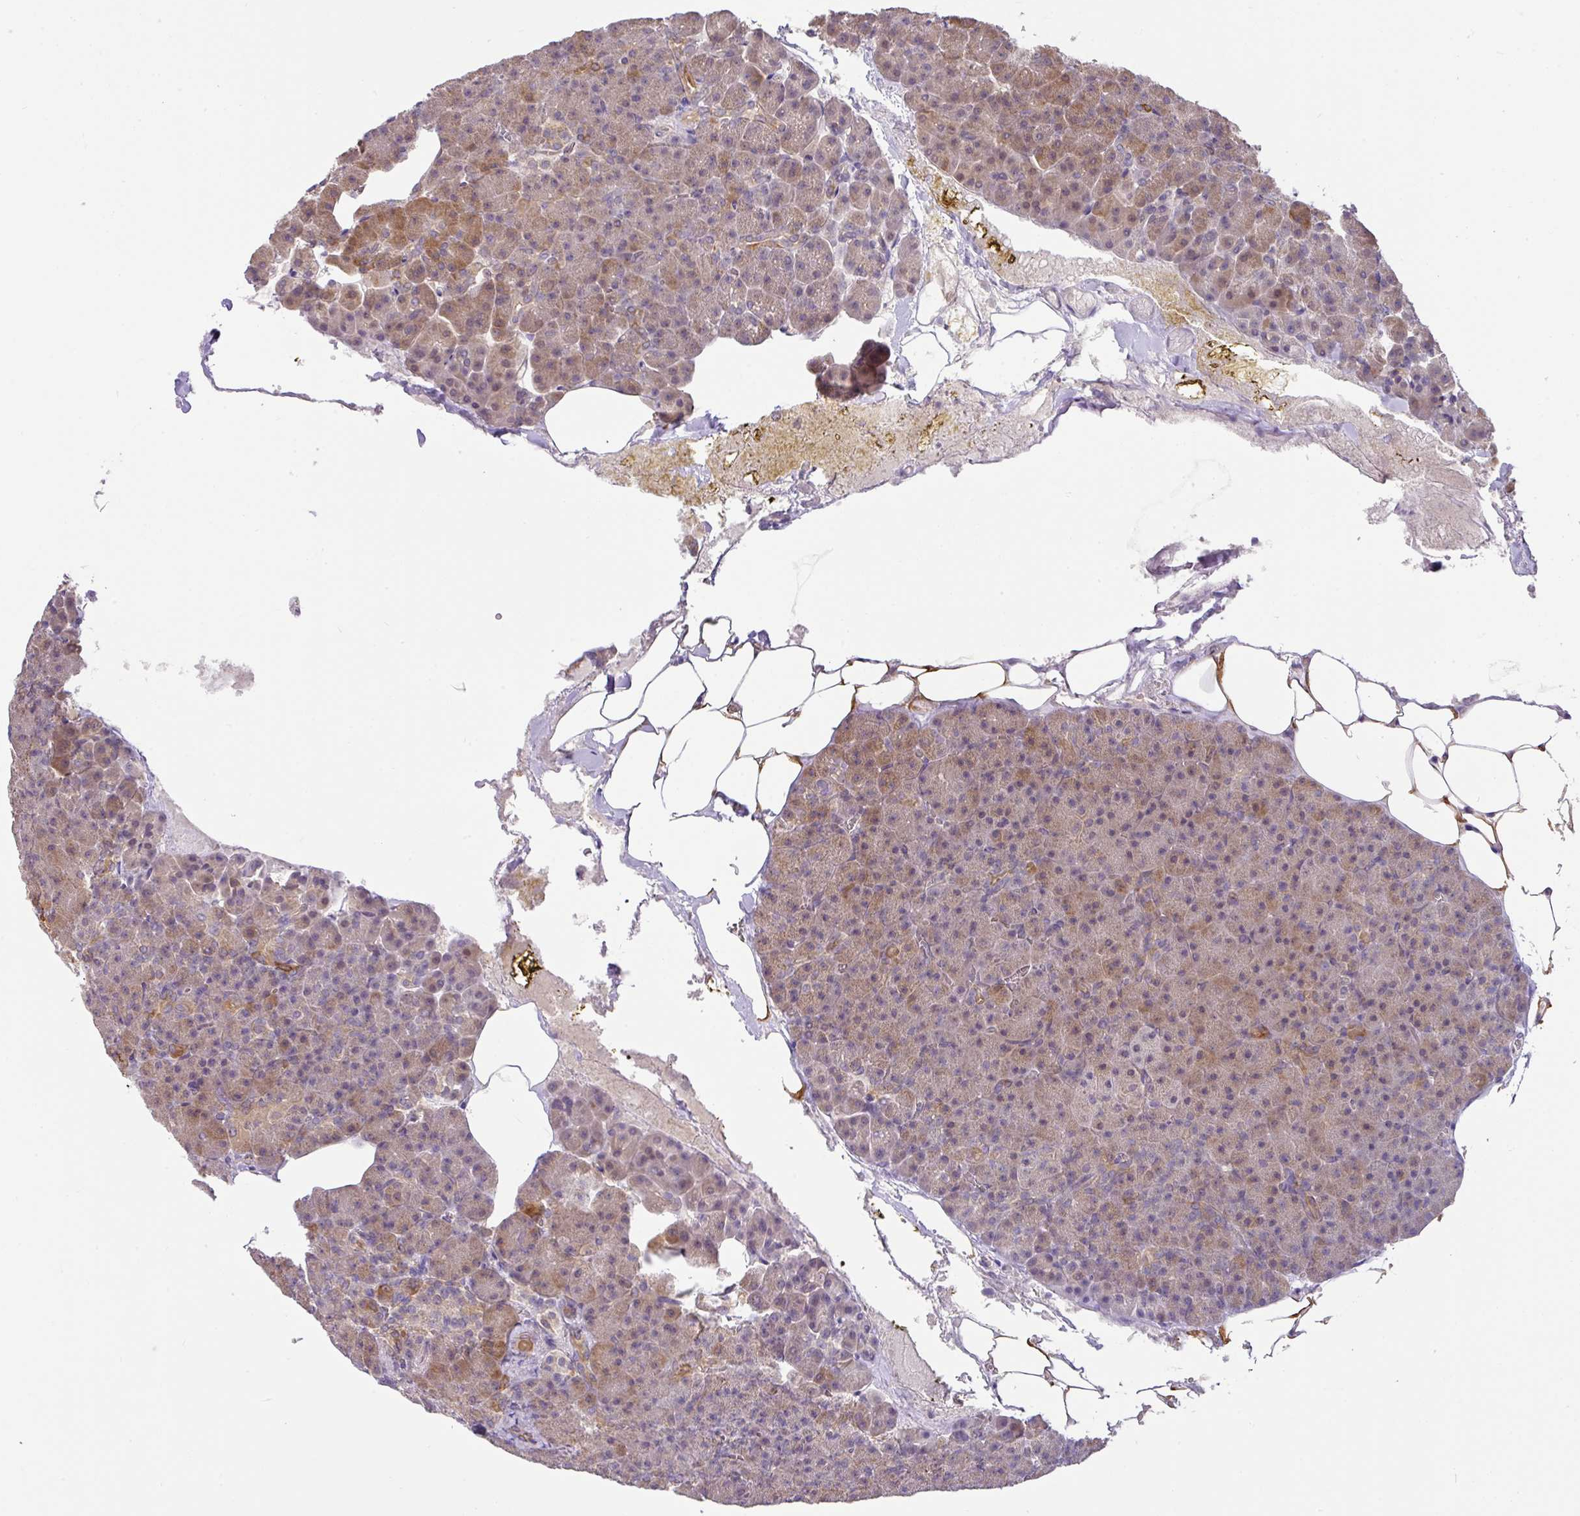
{"staining": {"intensity": "moderate", "quantity": "25%-75%", "location": "cytoplasmic/membranous"}, "tissue": "pancreas", "cell_type": "Exocrine glandular cells", "image_type": "normal", "snomed": [{"axis": "morphology", "description": "Normal tissue, NOS"}, {"axis": "topography", "description": "Pancreas"}], "caption": "Normal pancreas shows moderate cytoplasmic/membranous staining in about 25%-75% of exocrine glandular cells.", "gene": "GCNT7", "patient": {"sex": "female", "age": 74}}